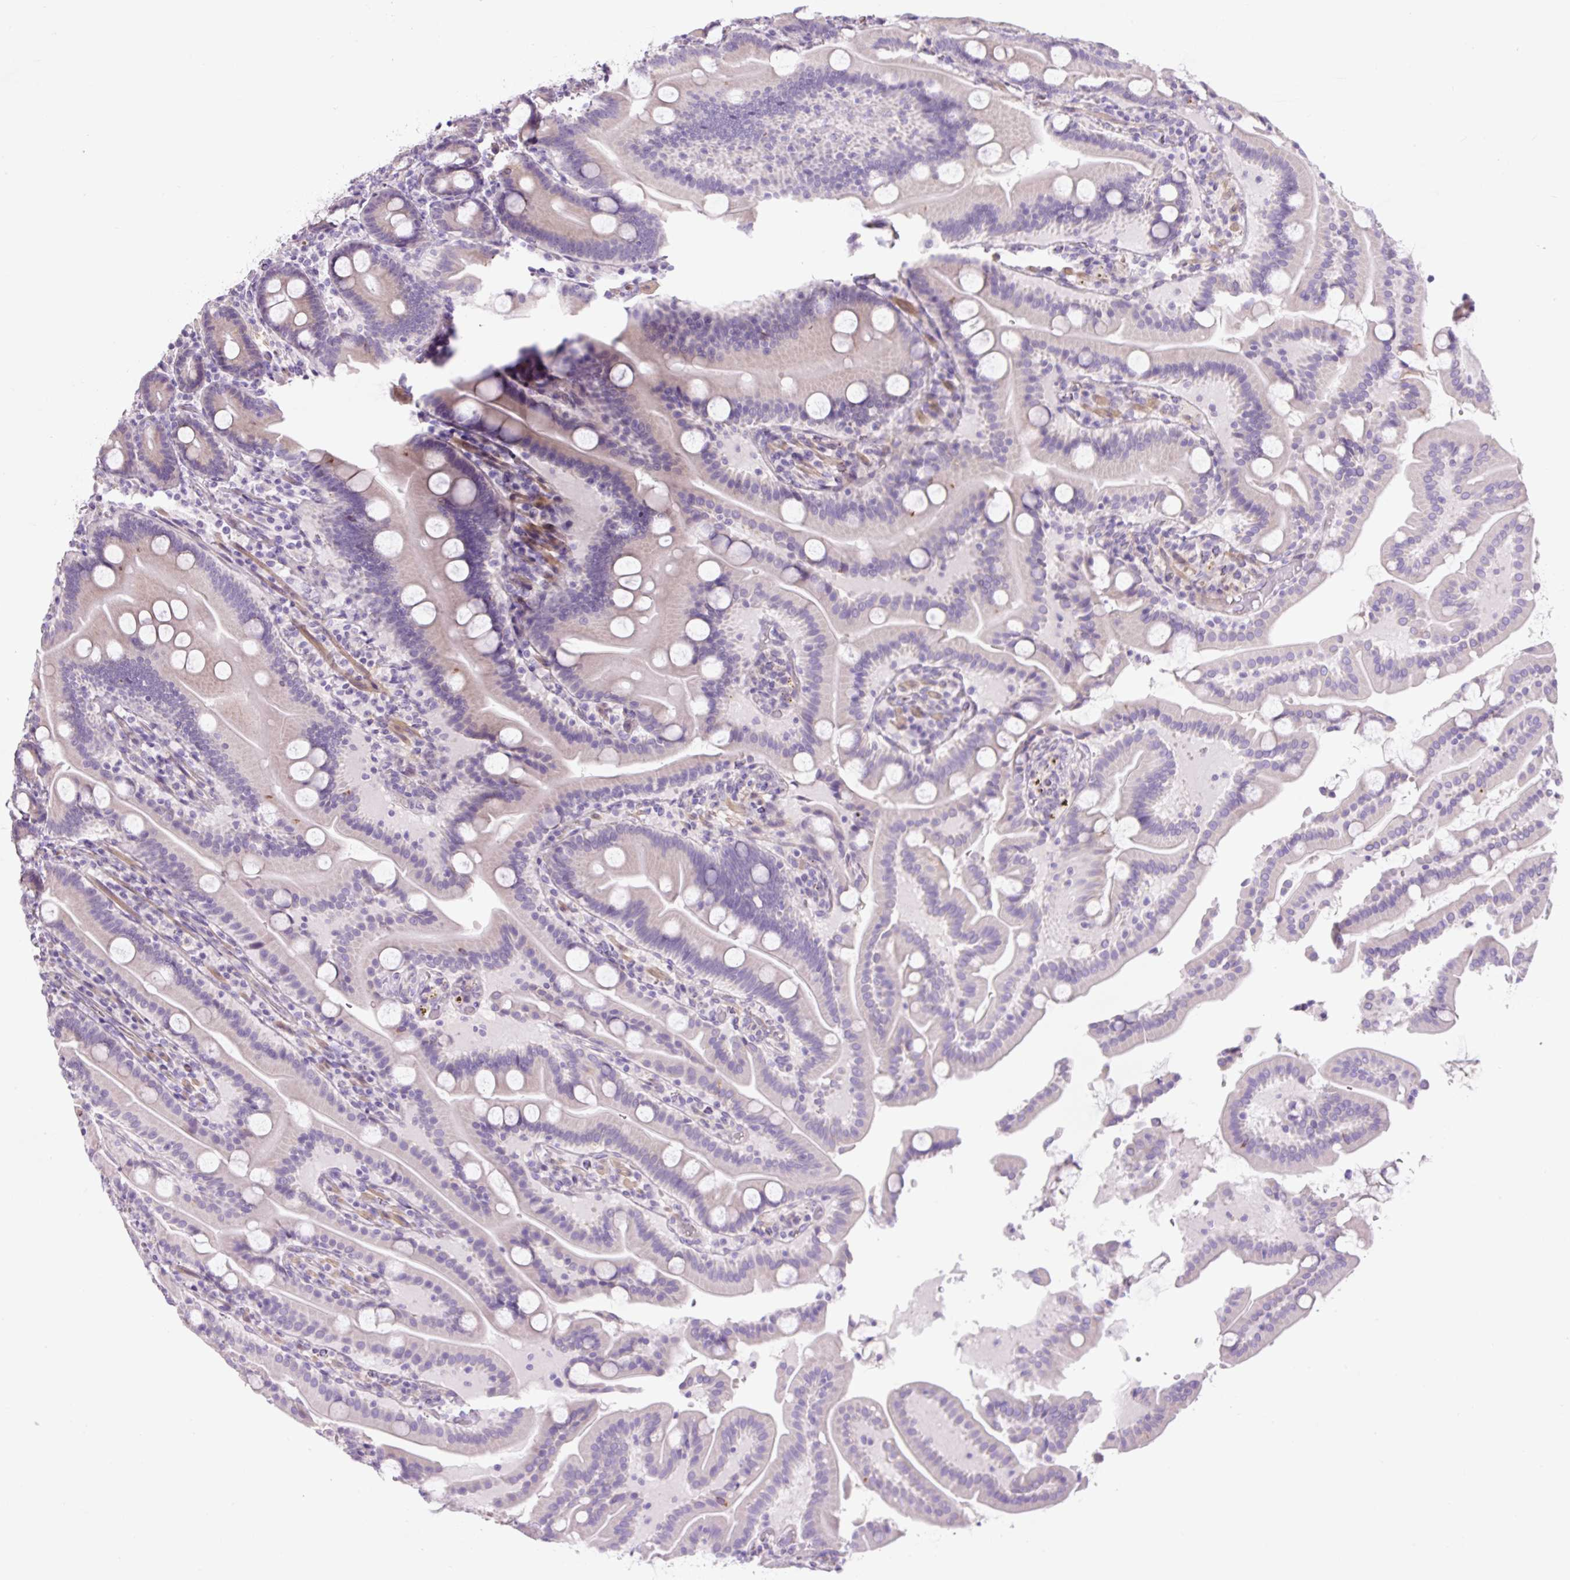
{"staining": {"intensity": "negative", "quantity": "none", "location": "none"}, "tissue": "duodenum", "cell_type": "Glandular cells", "image_type": "normal", "snomed": [{"axis": "morphology", "description": "Normal tissue, NOS"}, {"axis": "topography", "description": "Duodenum"}], "caption": "Glandular cells show no significant positivity in unremarkable duodenum. (DAB (3,3'-diaminobenzidine) immunohistochemistry with hematoxylin counter stain).", "gene": "OGDHL", "patient": {"sex": "male", "age": 55}}